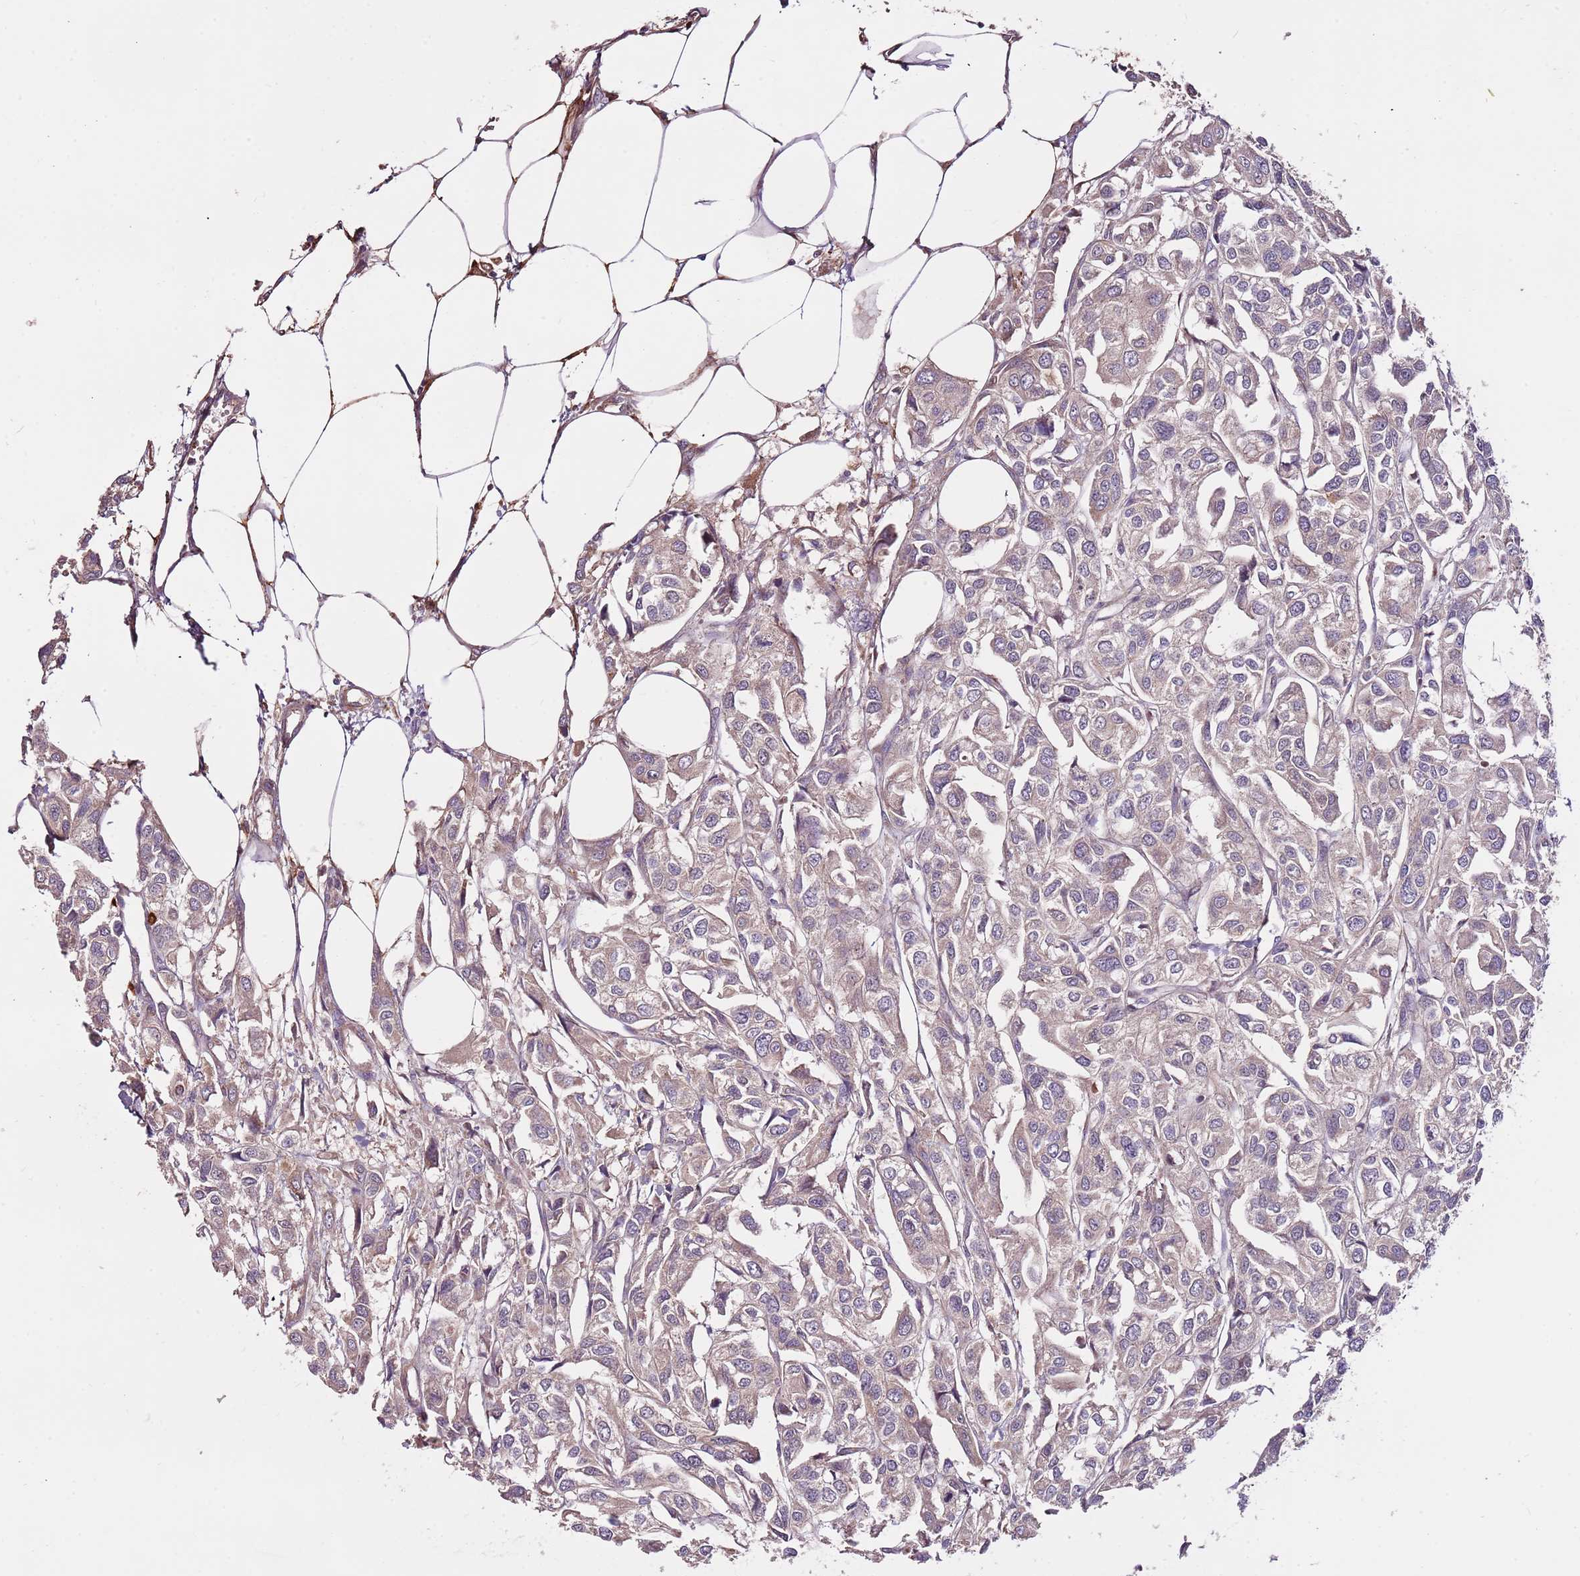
{"staining": {"intensity": "weak", "quantity": "<25%", "location": "cytoplasmic/membranous"}, "tissue": "urothelial cancer", "cell_type": "Tumor cells", "image_type": "cancer", "snomed": [{"axis": "morphology", "description": "Urothelial carcinoma, High grade"}, {"axis": "topography", "description": "Urinary bladder"}], "caption": "DAB immunohistochemical staining of human high-grade urothelial carcinoma shows no significant staining in tumor cells. Brightfield microscopy of immunohistochemistry stained with DAB (3,3'-diaminobenzidine) (brown) and hematoxylin (blue), captured at high magnification.", "gene": "DENR", "patient": {"sex": "male", "age": 67}}